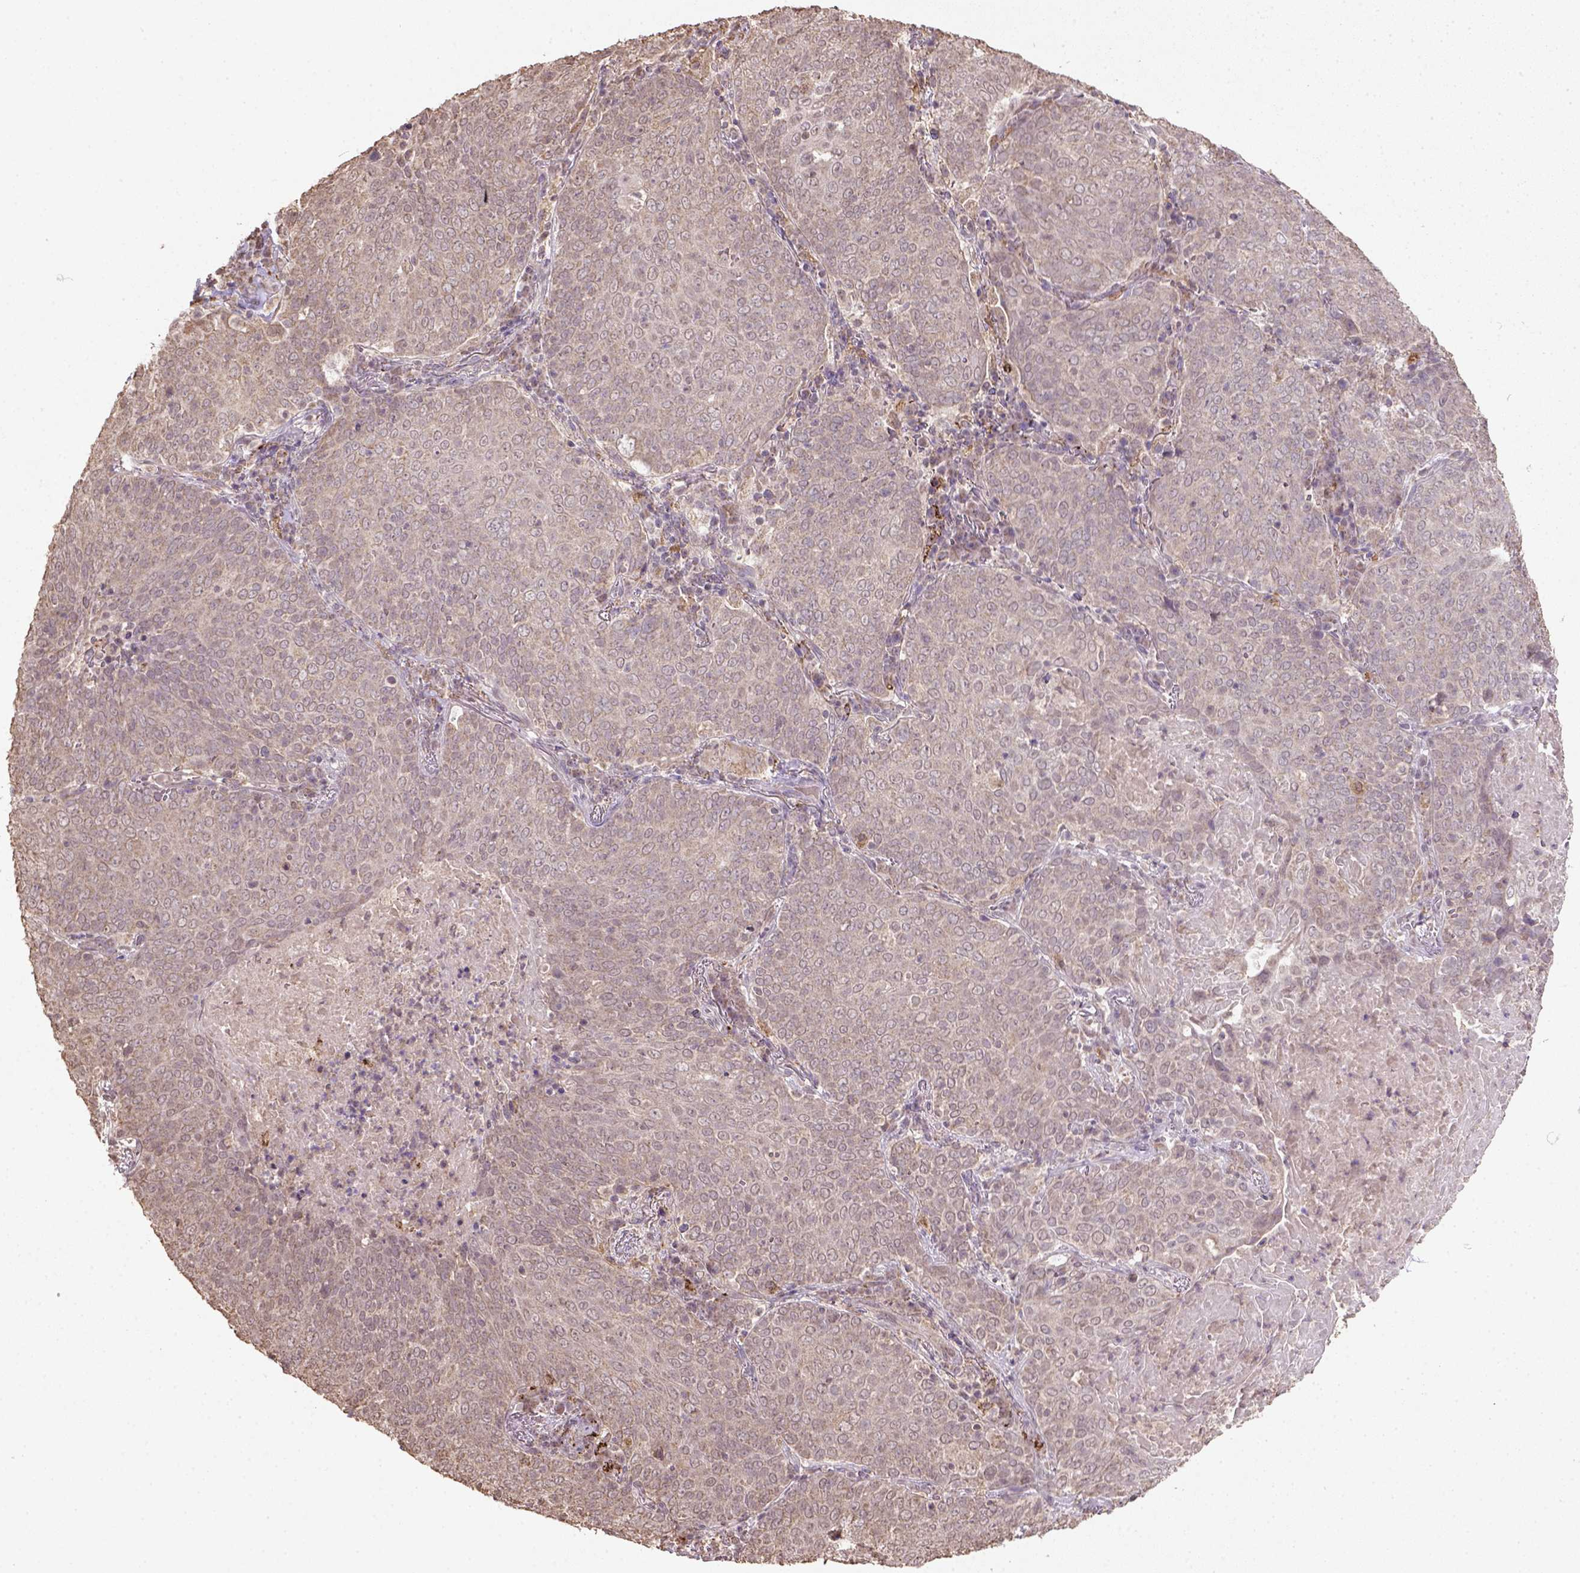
{"staining": {"intensity": "weak", "quantity": ">75%", "location": "cytoplasmic/membranous"}, "tissue": "lung cancer", "cell_type": "Tumor cells", "image_type": "cancer", "snomed": [{"axis": "morphology", "description": "Squamous cell carcinoma, NOS"}, {"axis": "topography", "description": "Lung"}], "caption": "An immunohistochemistry (IHC) micrograph of neoplastic tissue is shown. Protein staining in brown labels weak cytoplasmic/membranous positivity in lung squamous cell carcinoma within tumor cells. (brown staining indicates protein expression, while blue staining denotes nuclei).", "gene": "NUDT10", "patient": {"sex": "male", "age": 82}}